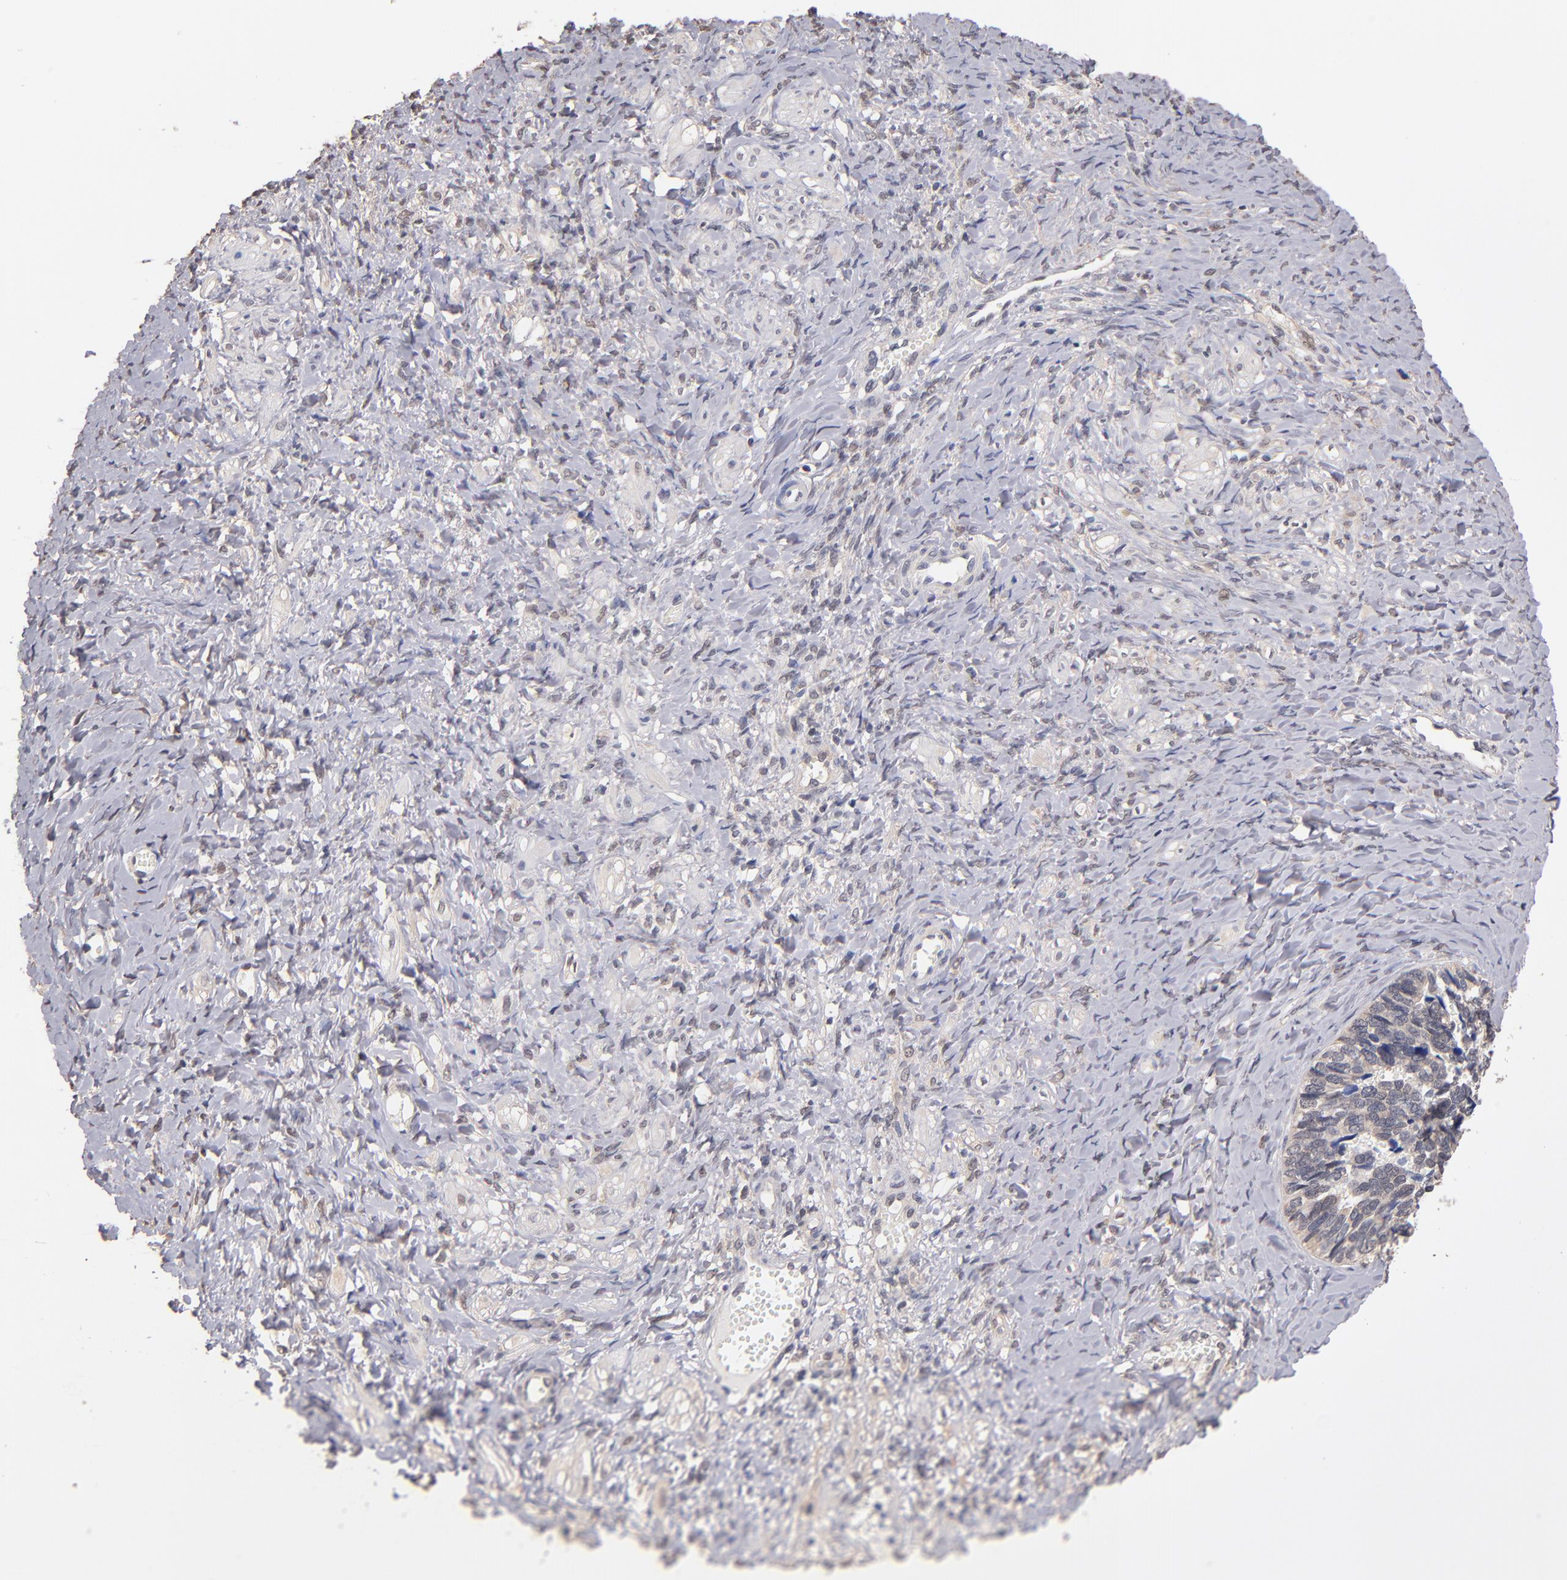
{"staining": {"intensity": "moderate", "quantity": "<25%", "location": "nuclear"}, "tissue": "ovarian cancer", "cell_type": "Tumor cells", "image_type": "cancer", "snomed": [{"axis": "morphology", "description": "Cystadenocarcinoma, serous, NOS"}, {"axis": "topography", "description": "Ovary"}], "caption": "Immunohistochemical staining of human serous cystadenocarcinoma (ovarian) reveals low levels of moderate nuclear protein expression in approximately <25% of tumor cells.", "gene": "PSMD10", "patient": {"sex": "female", "age": 77}}